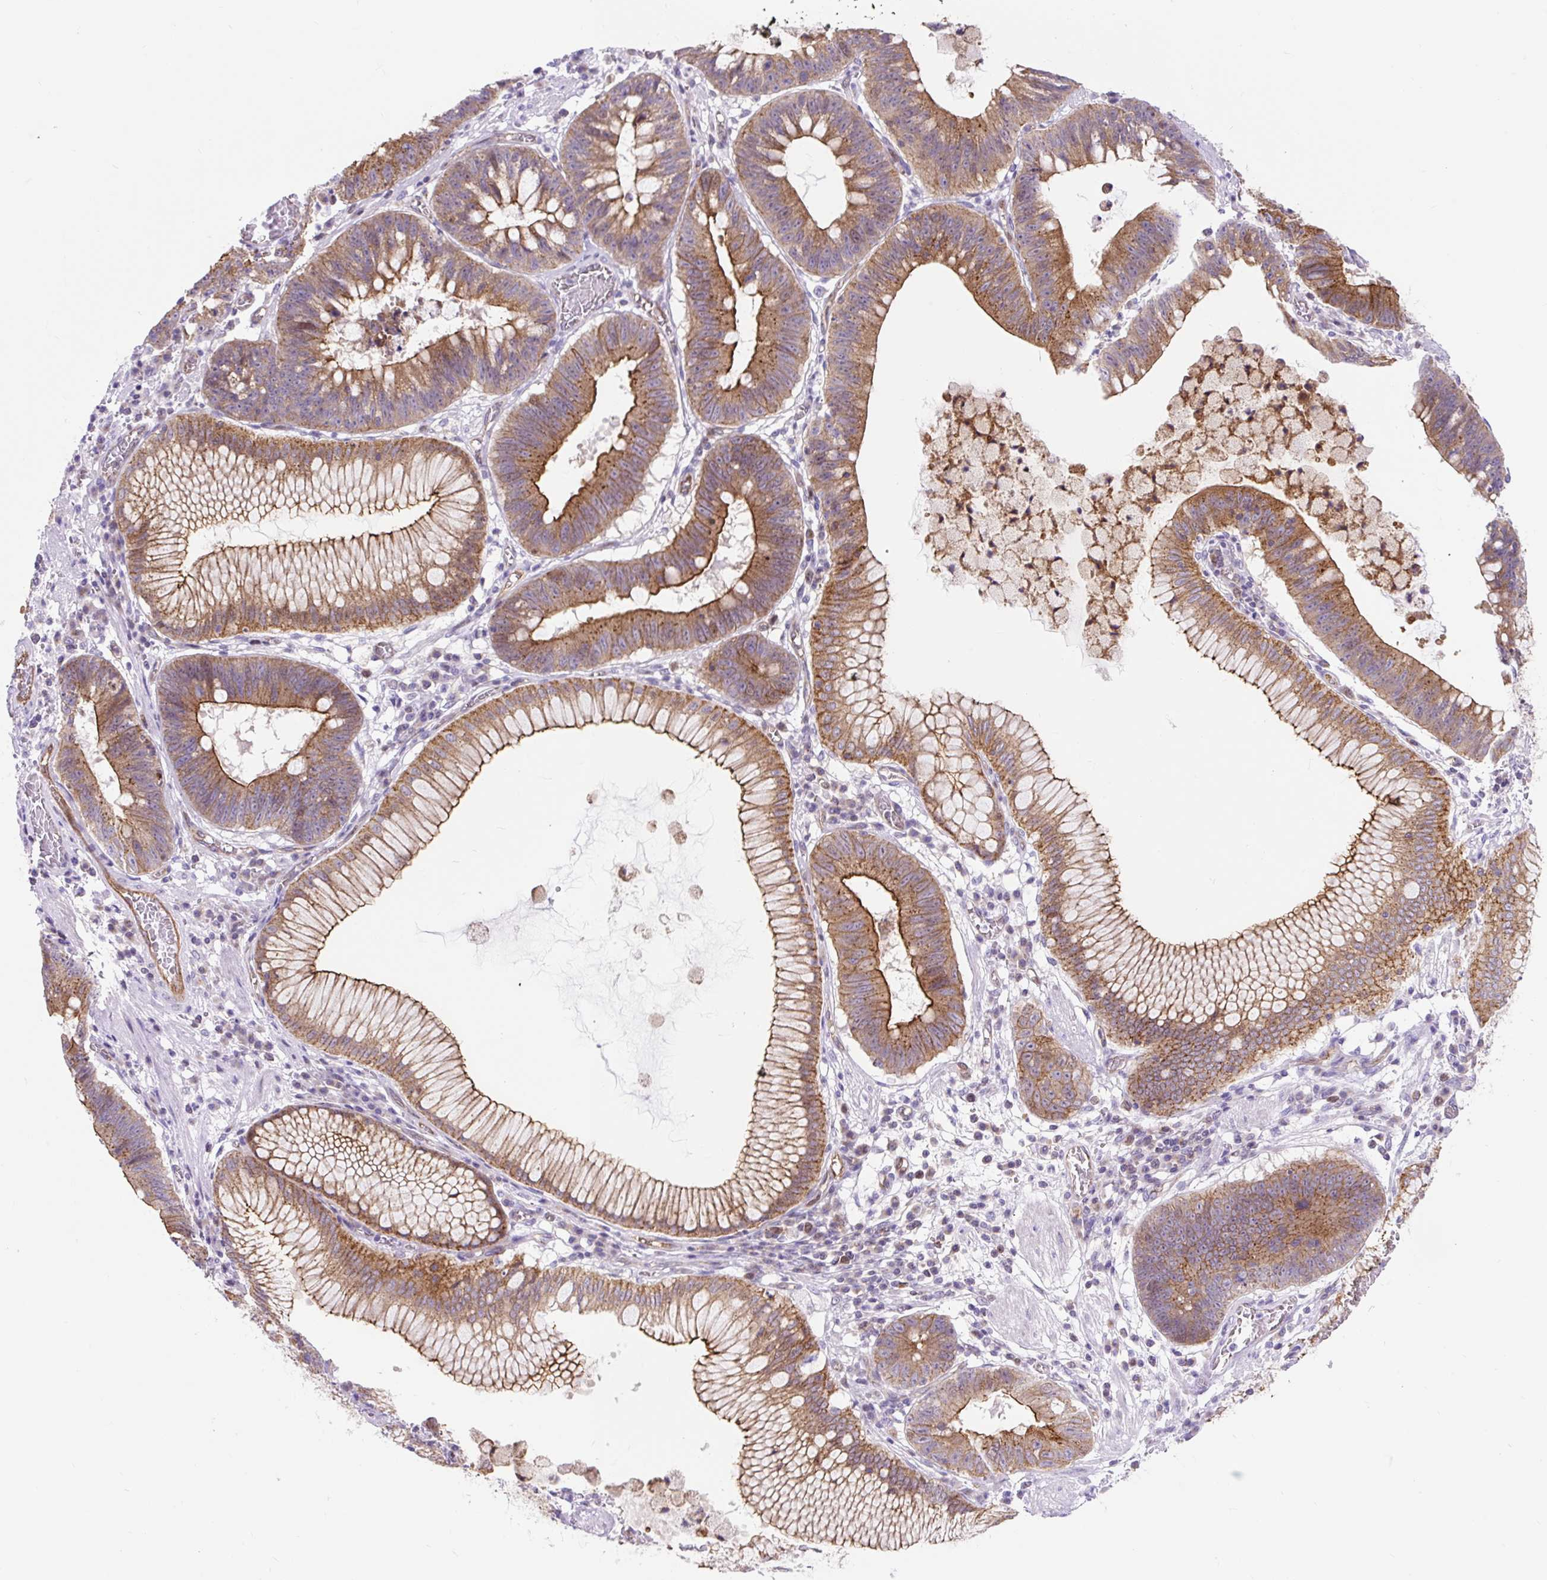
{"staining": {"intensity": "strong", "quantity": ">75%", "location": "cytoplasmic/membranous"}, "tissue": "stomach cancer", "cell_type": "Tumor cells", "image_type": "cancer", "snomed": [{"axis": "morphology", "description": "Adenocarcinoma, NOS"}, {"axis": "topography", "description": "Stomach"}], "caption": "An image of human stomach cancer (adenocarcinoma) stained for a protein displays strong cytoplasmic/membranous brown staining in tumor cells.", "gene": "HIP1R", "patient": {"sex": "male", "age": 59}}